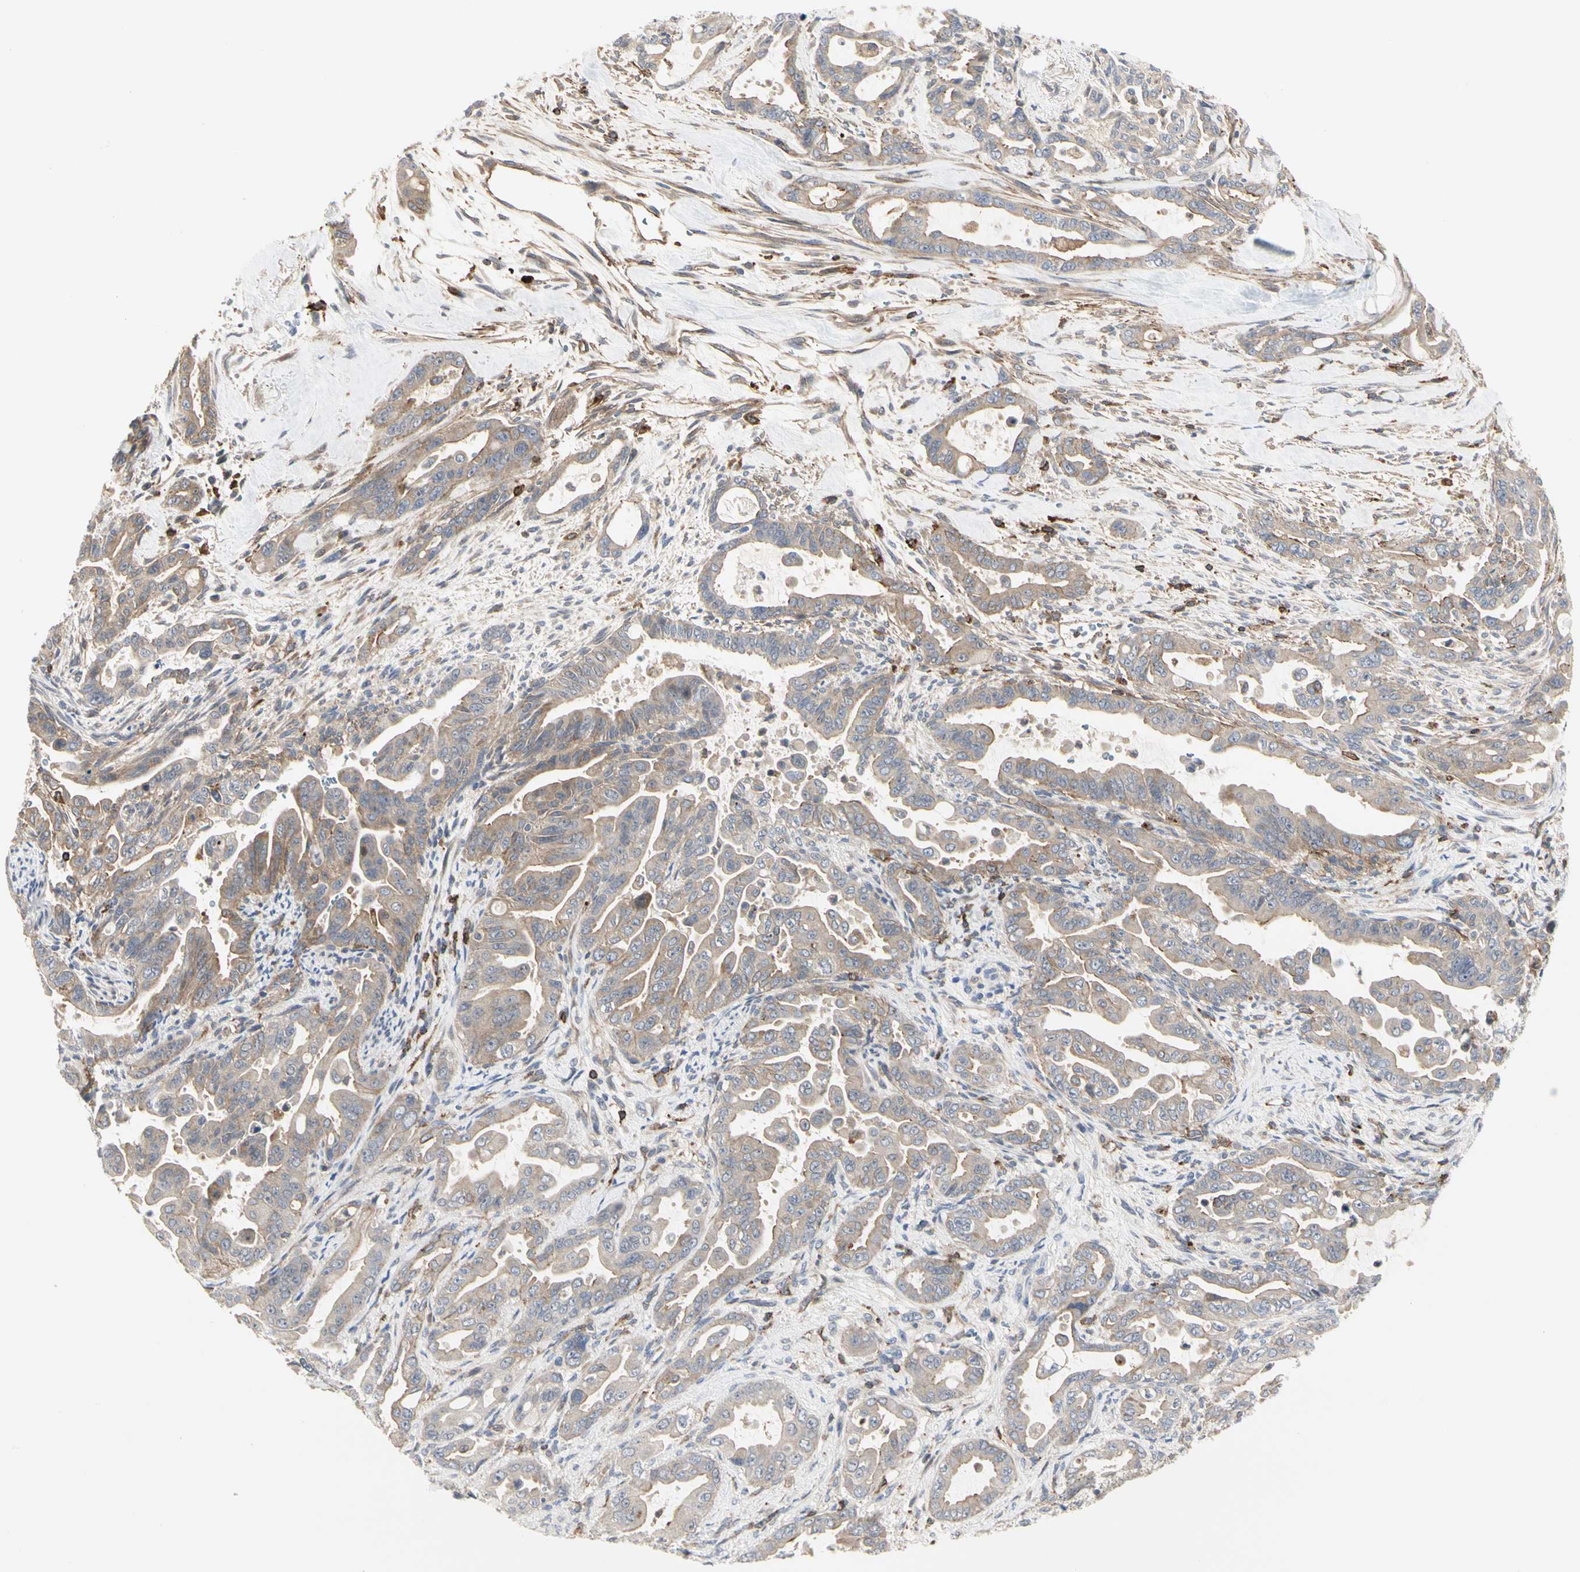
{"staining": {"intensity": "weak", "quantity": ">75%", "location": "cytoplasmic/membranous"}, "tissue": "pancreatic cancer", "cell_type": "Tumor cells", "image_type": "cancer", "snomed": [{"axis": "morphology", "description": "Adenocarcinoma, NOS"}, {"axis": "topography", "description": "Pancreas"}], "caption": "A low amount of weak cytoplasmic/membranous positivity is seen in about >75% of tumor cells in adenocarcinoma (pancreatic) tissue.", "gene": "NAPG", "patient": {"sex": "male", "age": 70}}